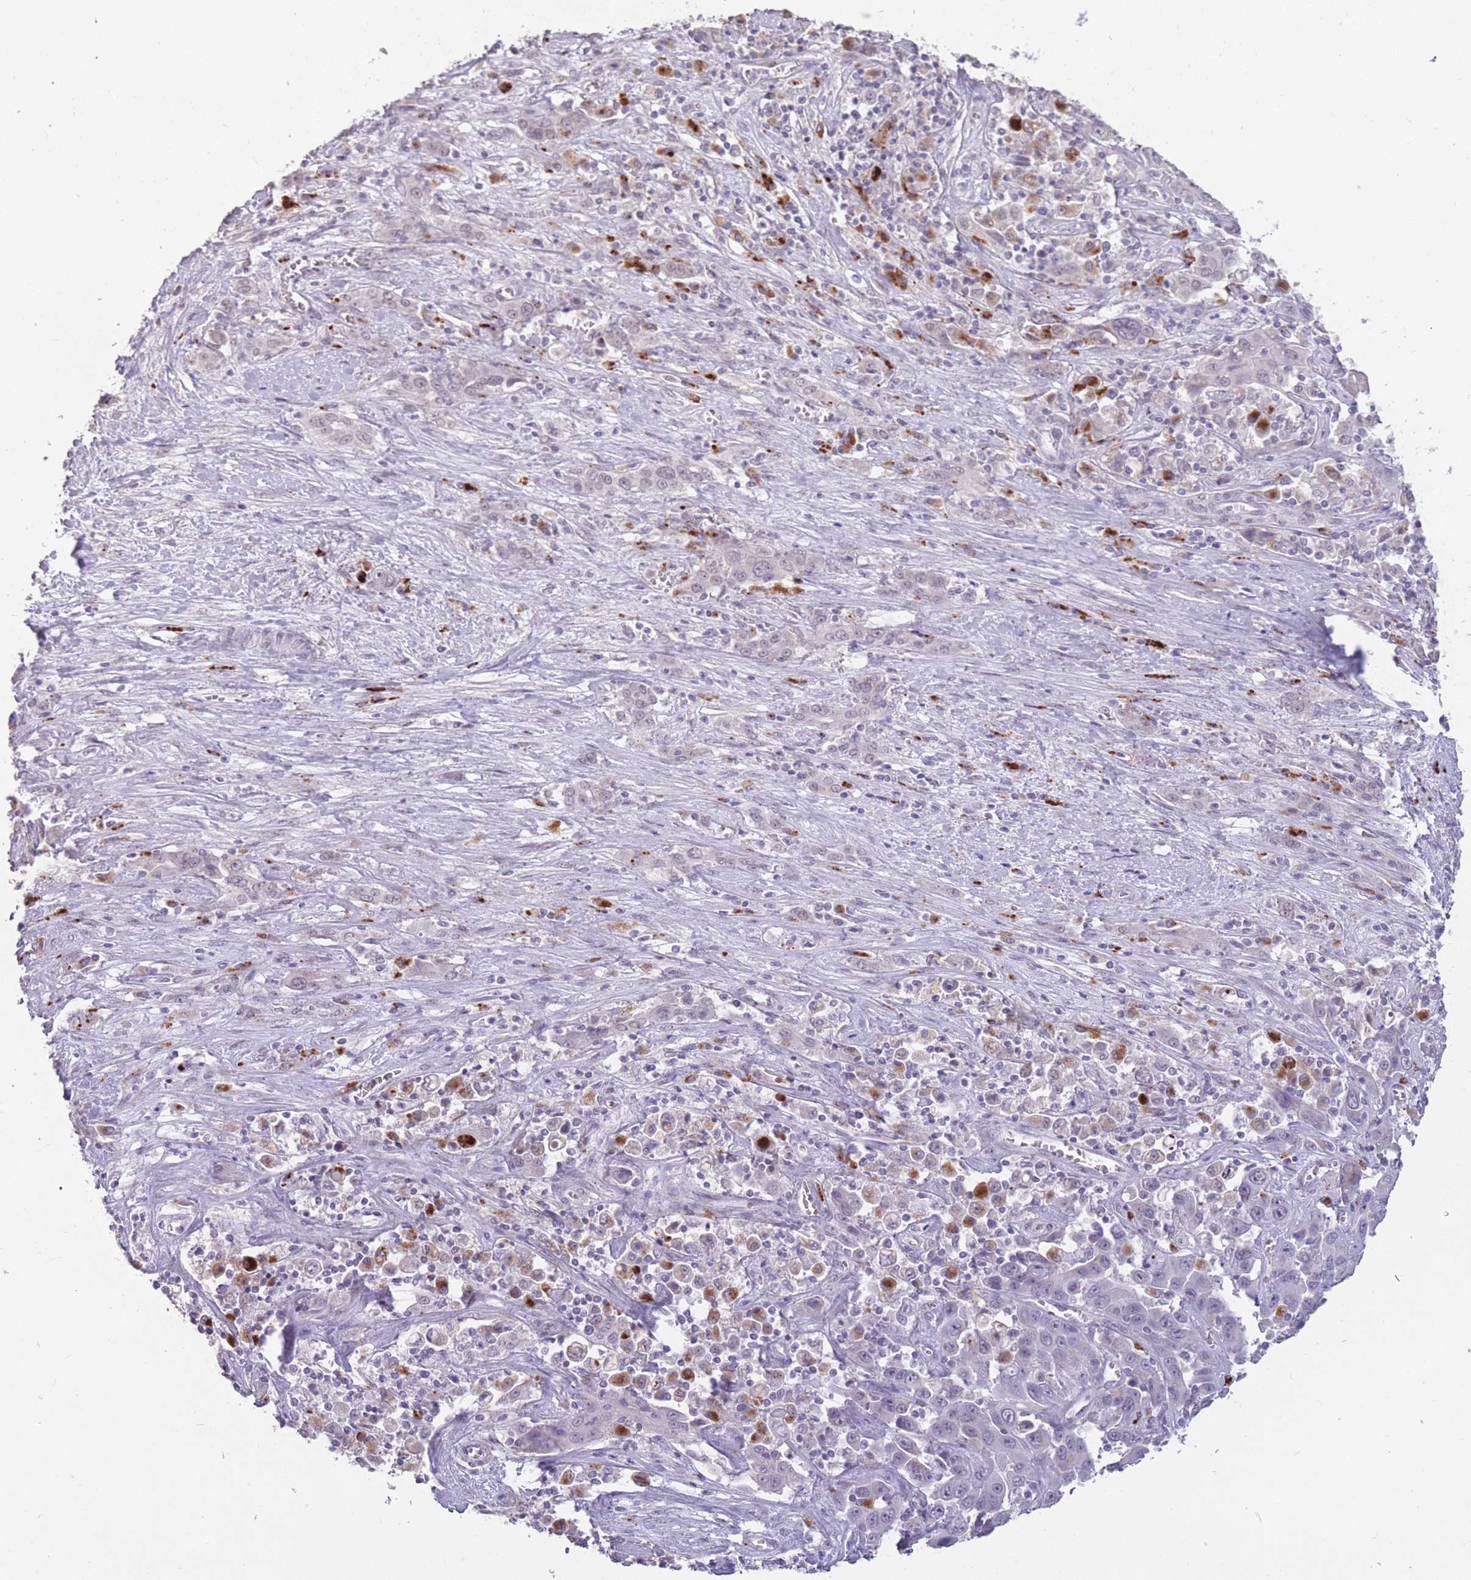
{"staining": {"intensity": "negative", "quantity": "none", "location": "none"}, "tissue": "liver cancer", "cell_type": "Tumor cells", "image_type": "cancer", "snomed": [{"axis": "morphology", "description": "Cholangiocarcinoma"}, {"axis": "topography", "description": "Liver"}], "caption": "Tumor cells are negative for brown protein staining in liver cancer.", "gene": "HNRNPUL1", "patient": {"sex": "female", "age": 52}}